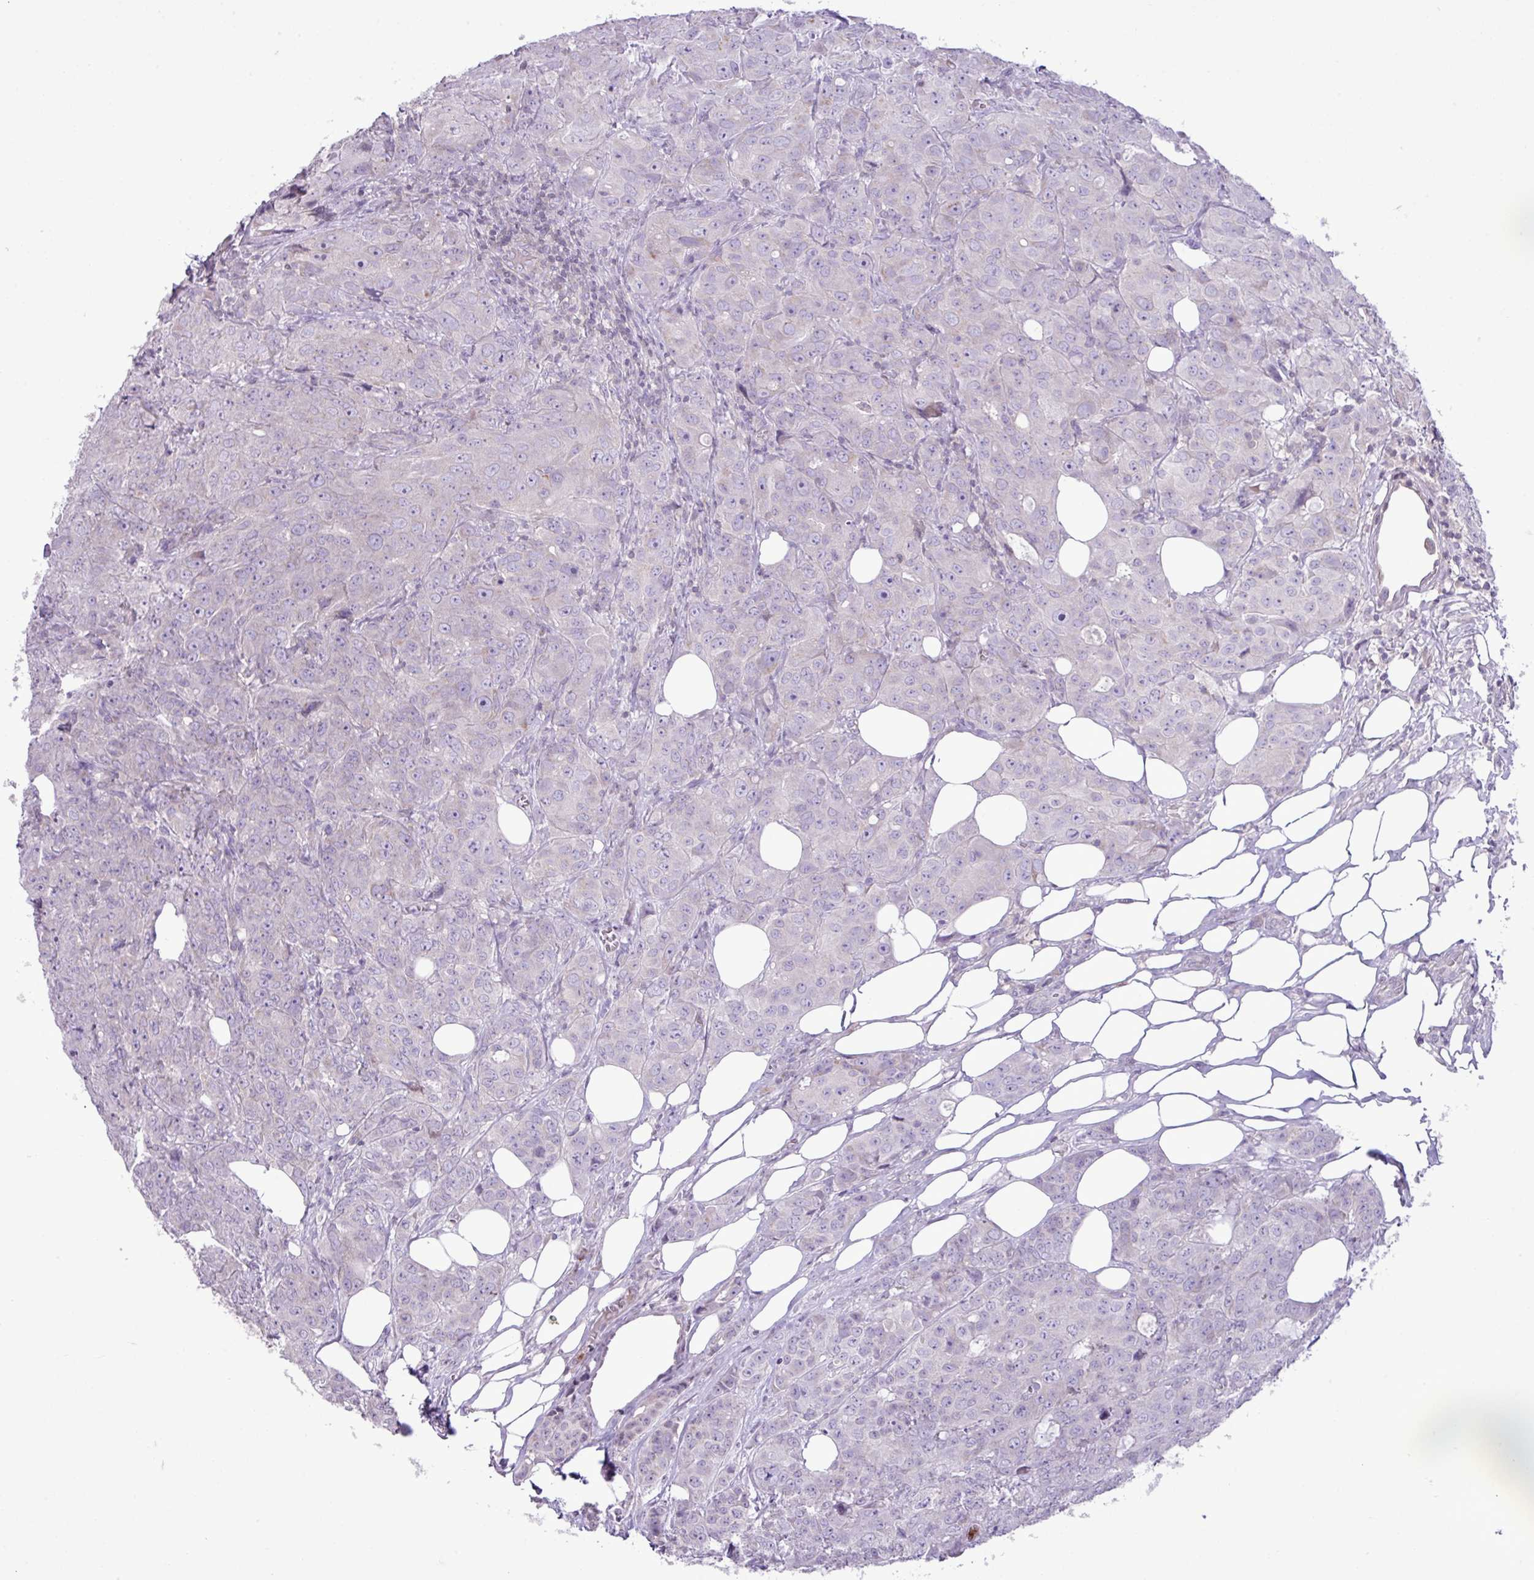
{"staining": {"intensity": "negative", "quantity": "none", "location": "none"}, "tissue": "breast cancer", "cell_type": "Tumor cells", "image_type": "cancer", "snomed": [{"axis": "morphology", "description": "Duct carcinoma"}, {"axis": "topography", "description": "Breast"}], "caption": "Tumor cells show no significant protein positivity in breast infiltrating ductal carcinoma. (Immunohistochemistry (ihc), brightfield microscopy, high magnification).", "gene": "ZSCAN5A", "patient": {"sex": "female", "age": 43}}